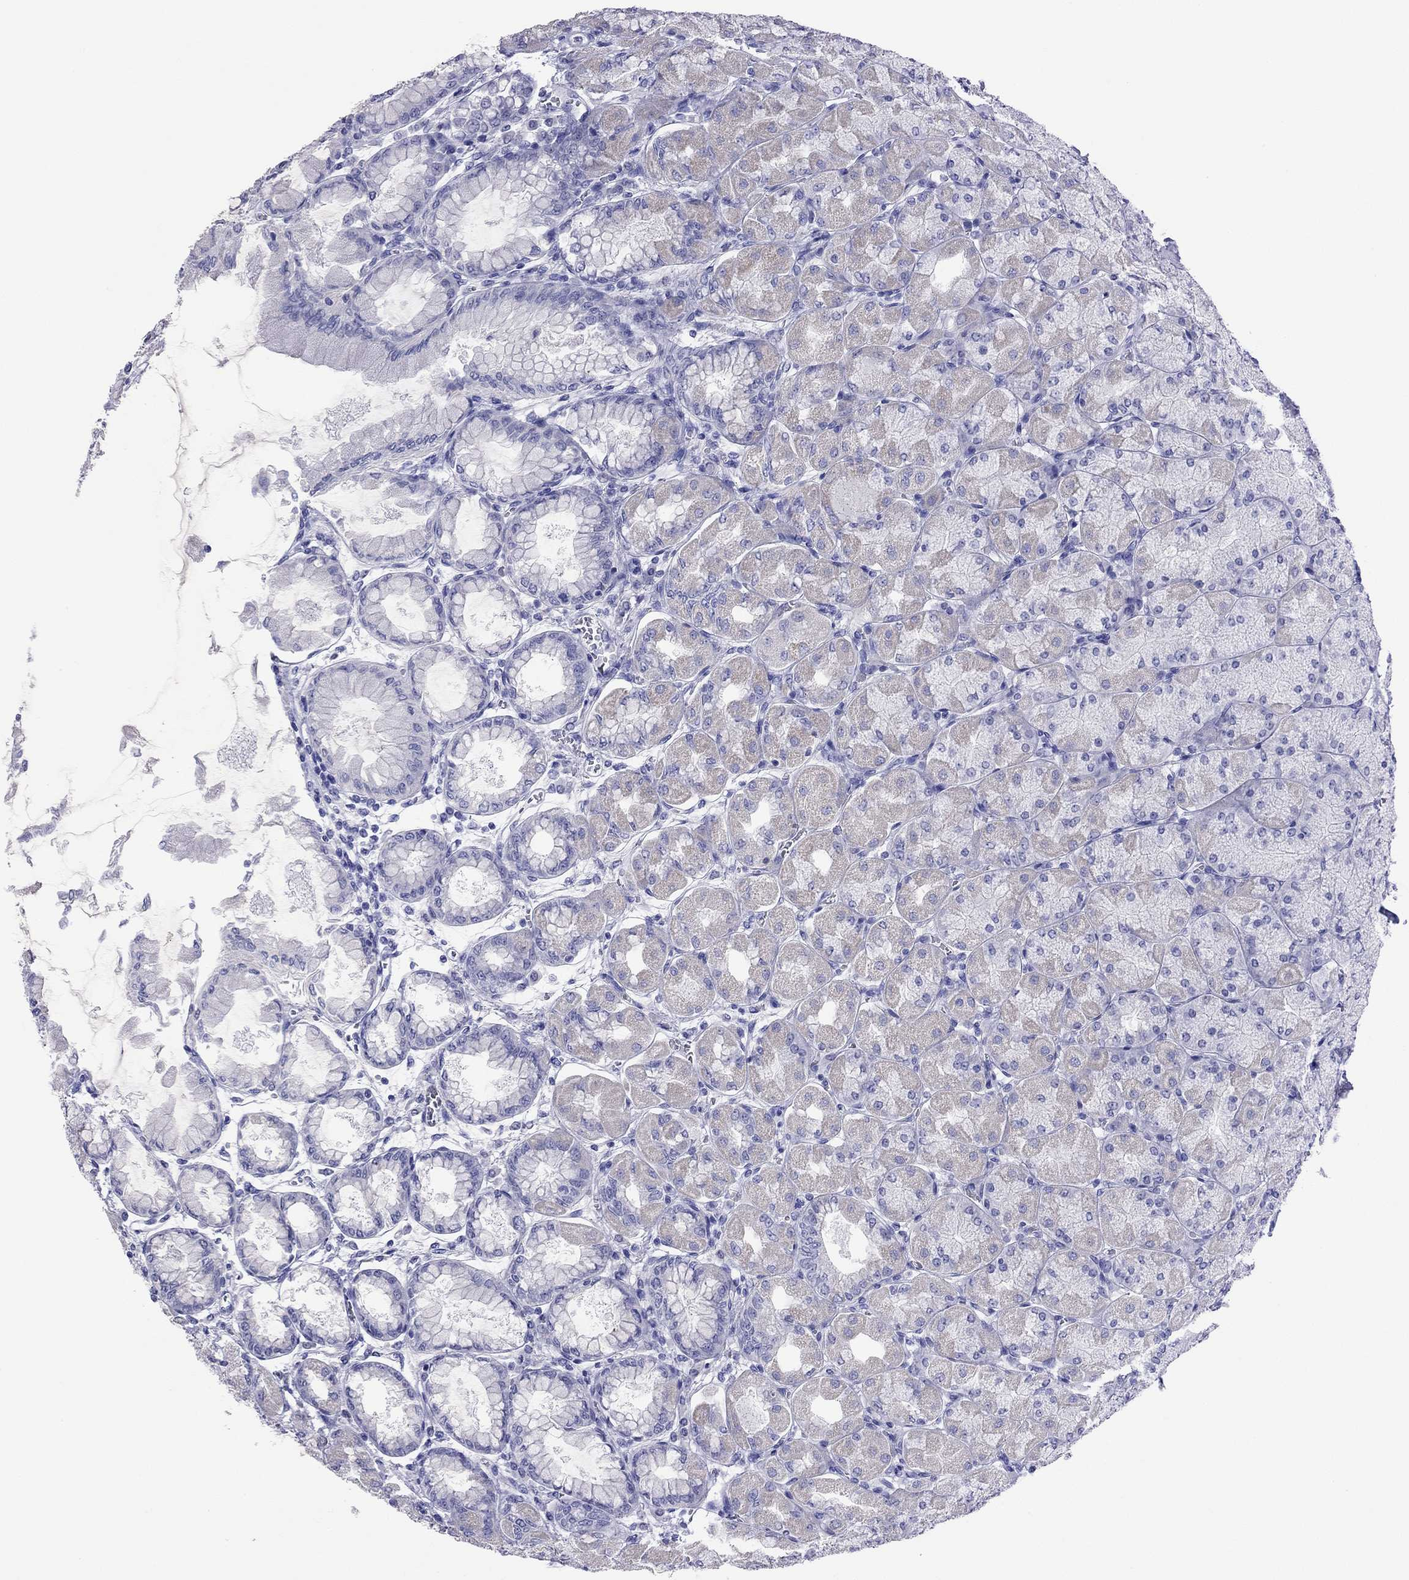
{"staining": {"intensity": "weak", "quantity": "<25%", "location": "cytoplasmic/membranous"}, "tissue": "stomach", "cell_type": "Glandular cells", "image_type": "normal", "snomed": [{"axis": "morphology", "description": "Normal tissue, NOS"}, {"axis": "topography", "description": "Stomach, upper"}], "caption": "IHC histopathology image of unremarkable stomach: stomach stained with DAB displays no significant protein expression in glandular cells.", "gene": "FIGLA", "patient": {"sex": "female", "age": 56}}